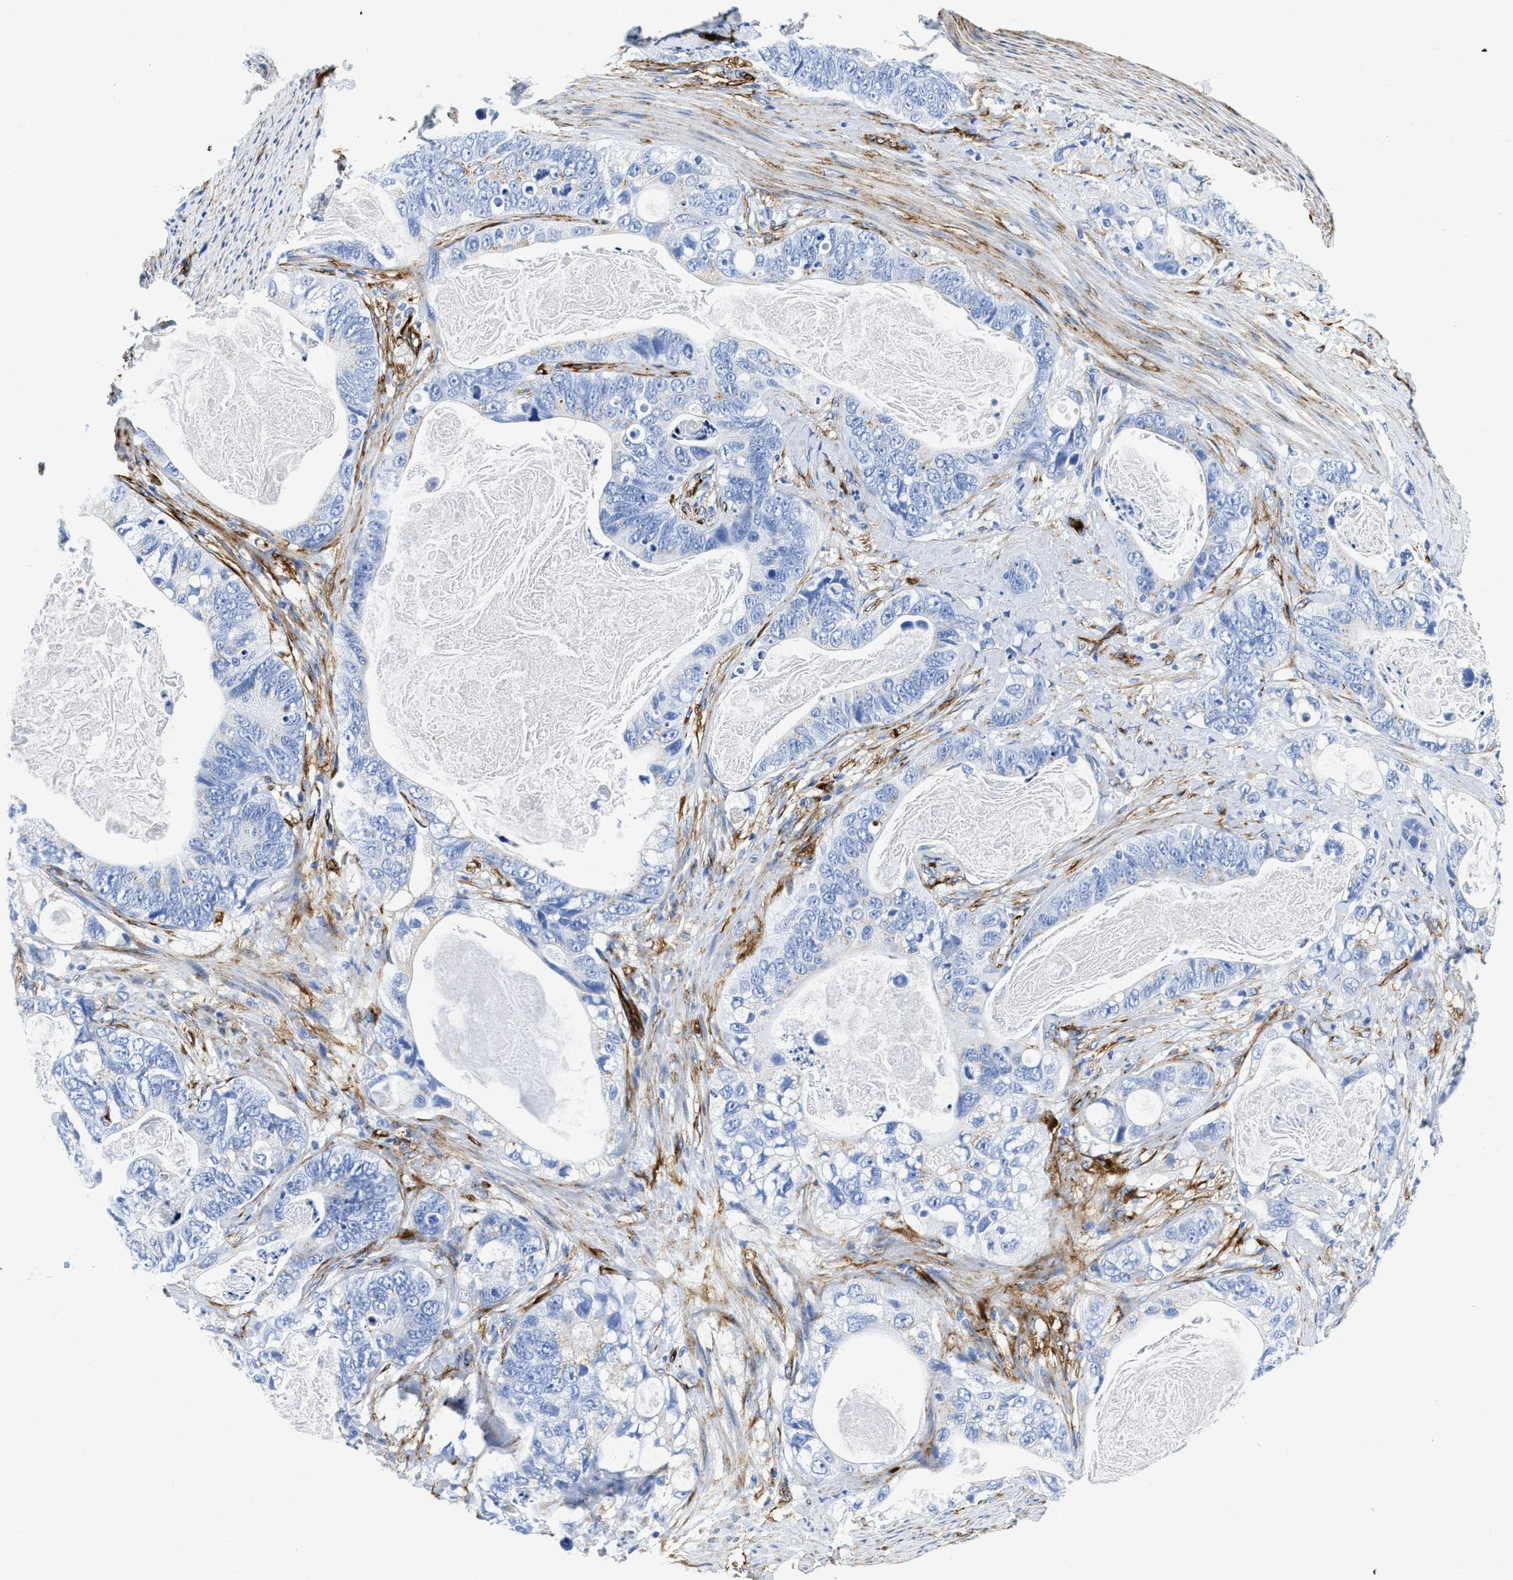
{"staining": {"intensity": "negative", "quantity": "none", "location": "none"}, "tissue": "stomach cancer", "cell_type": "Tumor cells", "image_type": "cancer", "snomed": [{"axis": "morphology", "description": "Normal tissue, NOS"}, {"axis": "morphology", "description": "Adenocarcinoma, NOS"}, {"axis": "topography", "description": "Stomach"}], "caption": "Immunohistochemistry of human stomach cancer (adenocarcinoma) exhibits no staining in tumor cells.", "gene": "TVP23B", "patient": {"sex": "female", "age": 89}}